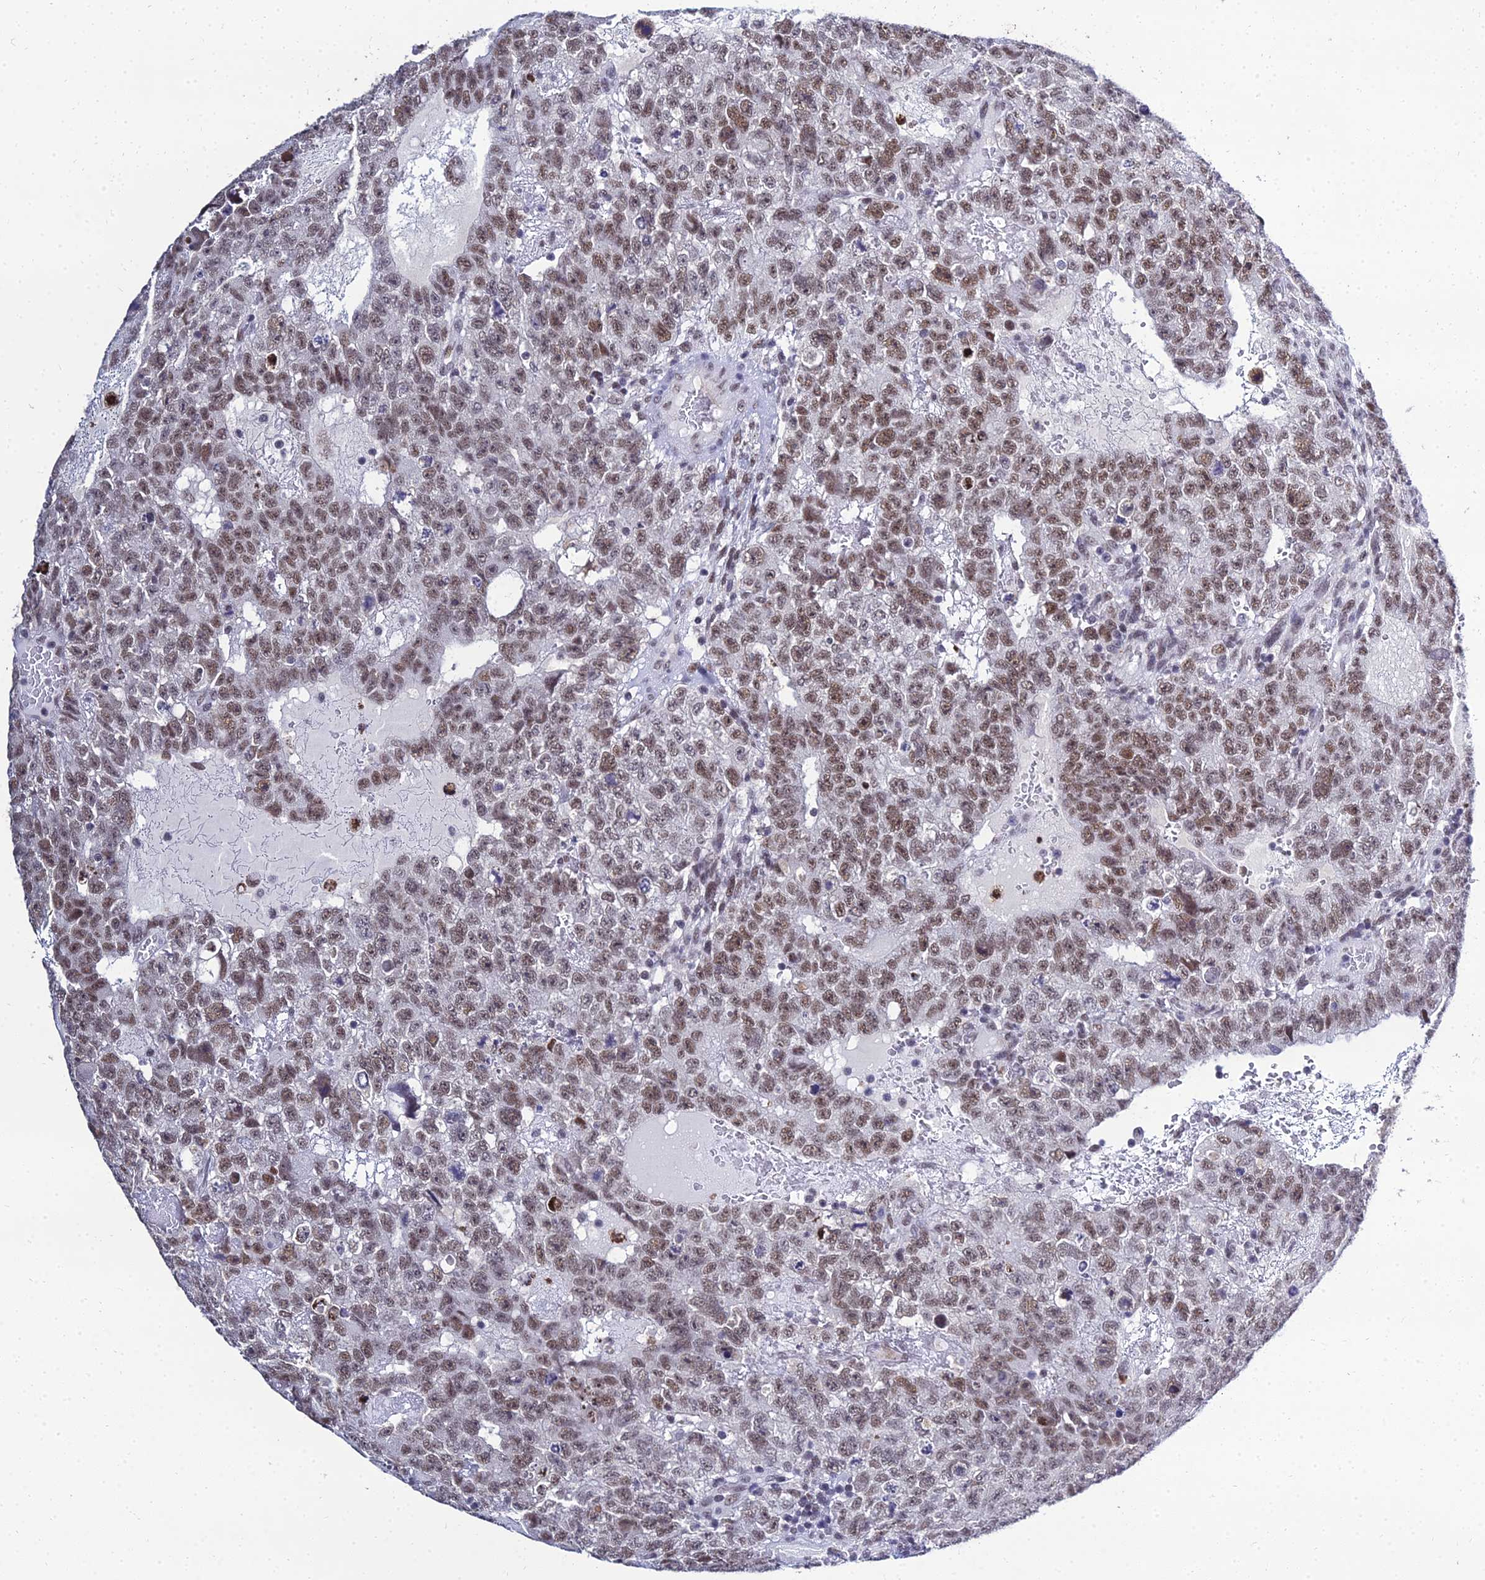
{"staining": {"intensity": "moderate", "quantity": ">75%", "location": "nuclear"}, "tissue": "testis cancer", "cell_type": "Tumor cells", "image_type": "cancer", "snomed": [{"axis": "morphology", "description": "Carcinoma, Embryonal, NOS"}, {"axis": "topography", "description": "Testis"}], "caption": "Moderate nuclear positivity for a protein is identified in about >75% of tumor cells of testis cancer (embryonal carcinoma) using immunohistochemistry.", "gene": "PPP4R2", "patient": {"sex": "male", "age": 26}}